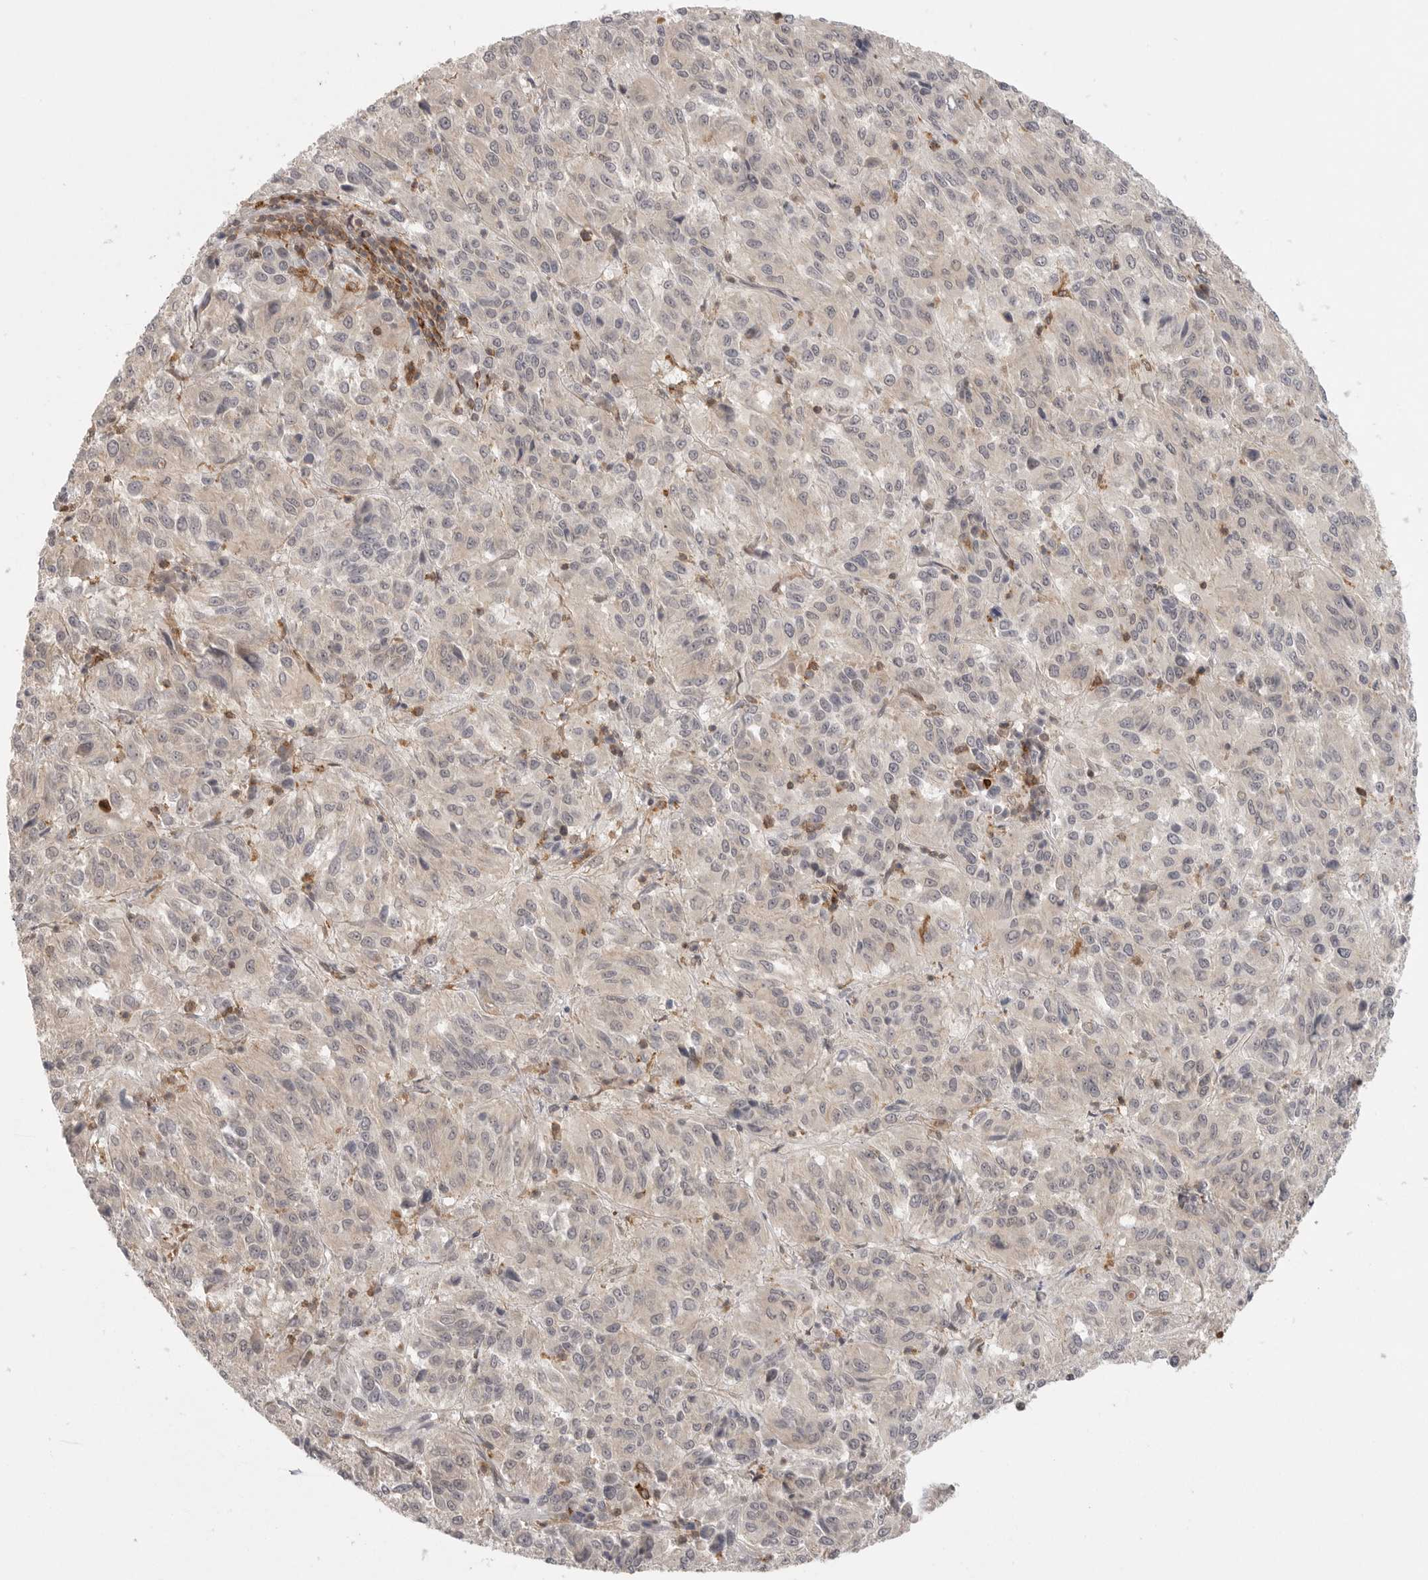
{"staining": {"intensity": "negative", "quantity": "none", "location": "none"}, "tissue": "melanoma", "cell_type": "Tumor cells", "image_type": "cancer", "snomed": [{"axis": "morphology", "description": "Malignant melanoma, Metastatic site"}, {"axis": "topography", "description": "Lung"}], "caption": "IHC of human melanoma displays no positivity in tumor cells. The staining was performed using DAB to visualize the protein expression in brown, while the nuclei were stained in blue with hematoxylin (Magnification: 20x).", "gene": "DBNL", "patient": {"sex": "male", "age": 64}}